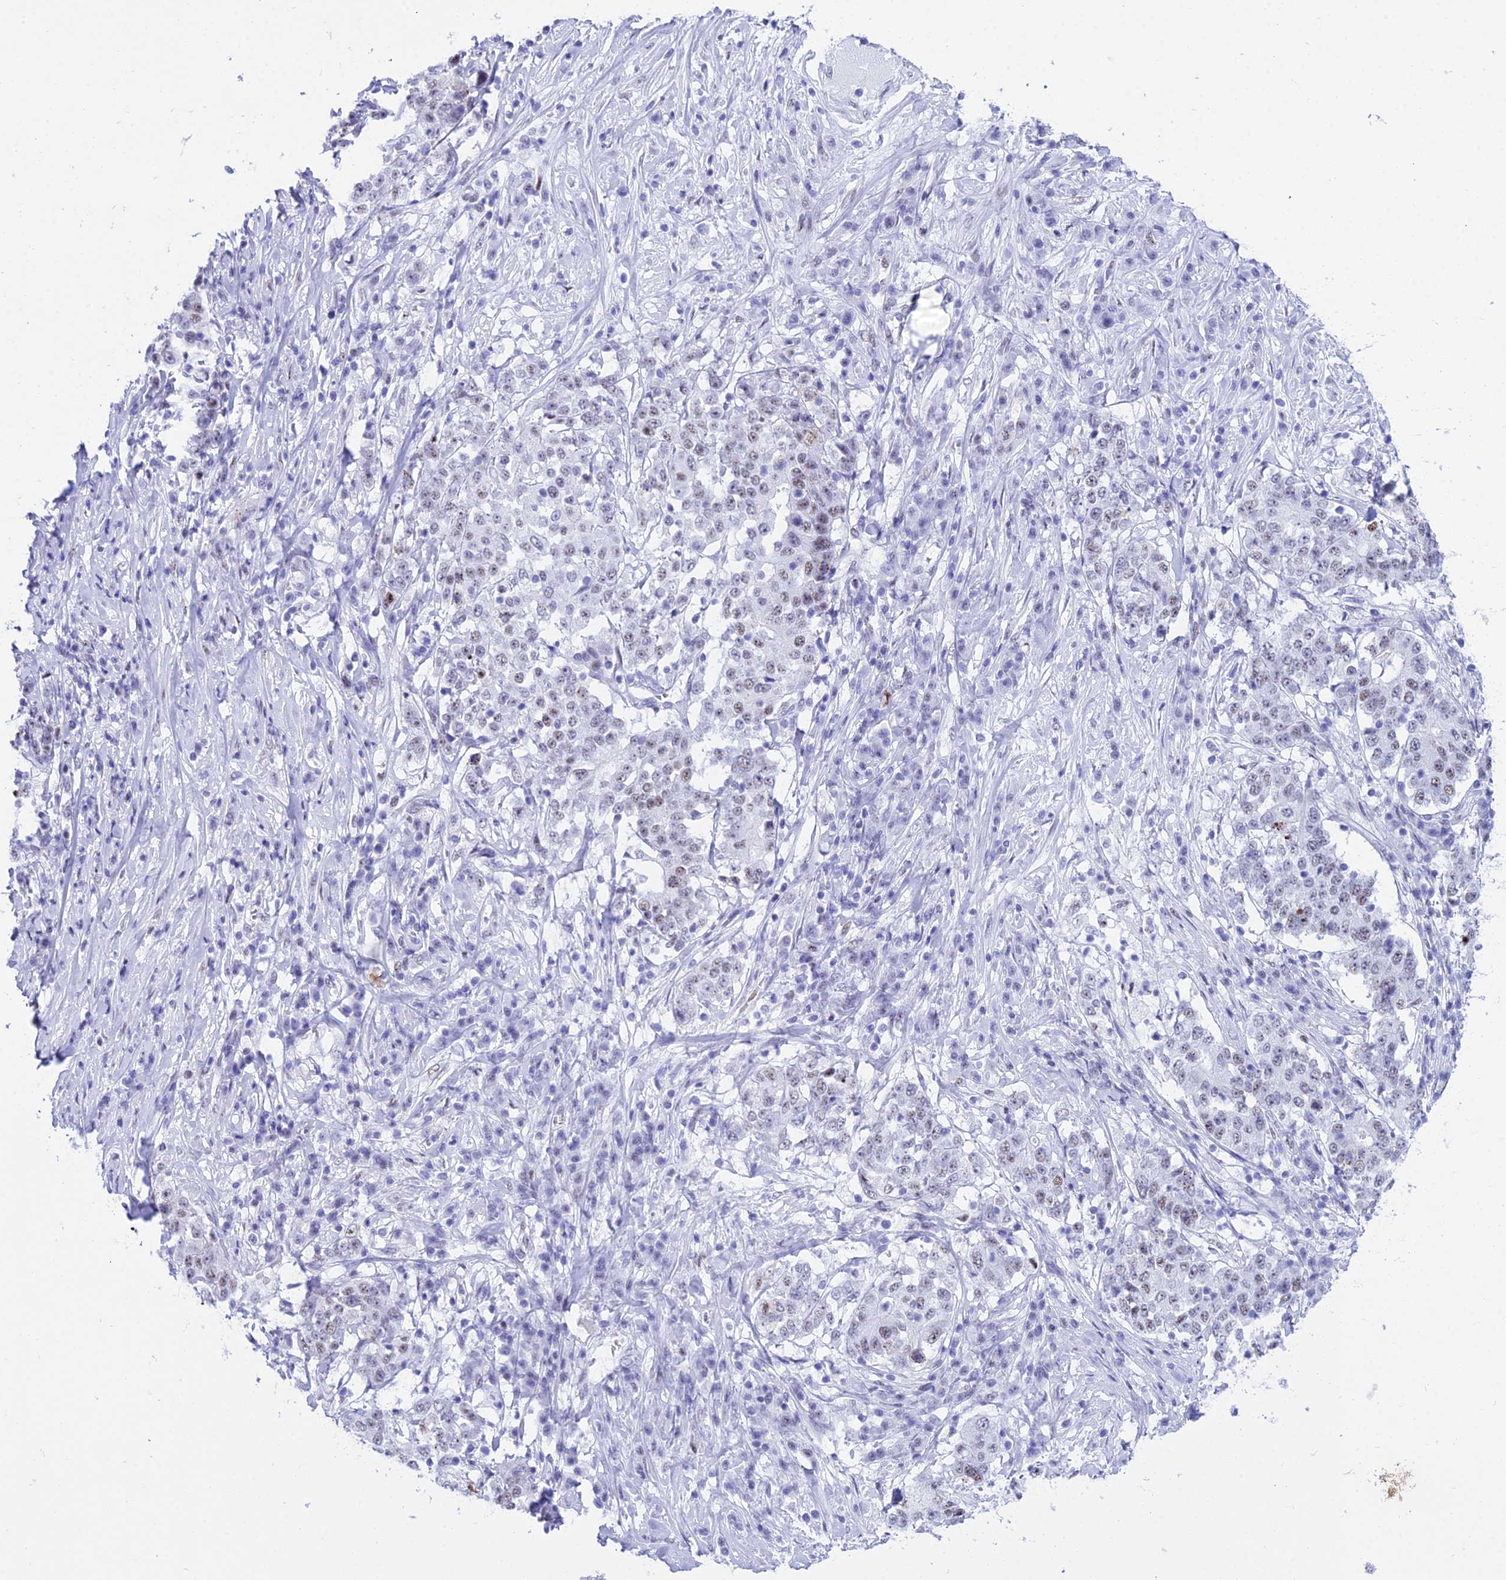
{"staining": {"intensity": "weak", "quantity": "25%-75%", "location": "nuclear"}, "tissue": "stomach cancer", "cell_type": "Tumor cells", "image_type": "cancer", "snomed": [{"axis": "morphology", "description": "Adenocarcinoma, NOS"}, {"axis": "topography", "description": "Stomach"}], "caption": "Adenocarcinoma (stomach) was stained to show a protein in brown. There is low levels of weak nuclear positivity in about 25%-75% of tumor cells. The staining was performed using DAB (3,3'-diaminobenzidine) to visualize the protein expression in brown, while the nuclei were stained in blue with hematoxylin (Magnification: 20x).", "gene": "RNPS1", "patient": {"sex": "male", "age": 59}}